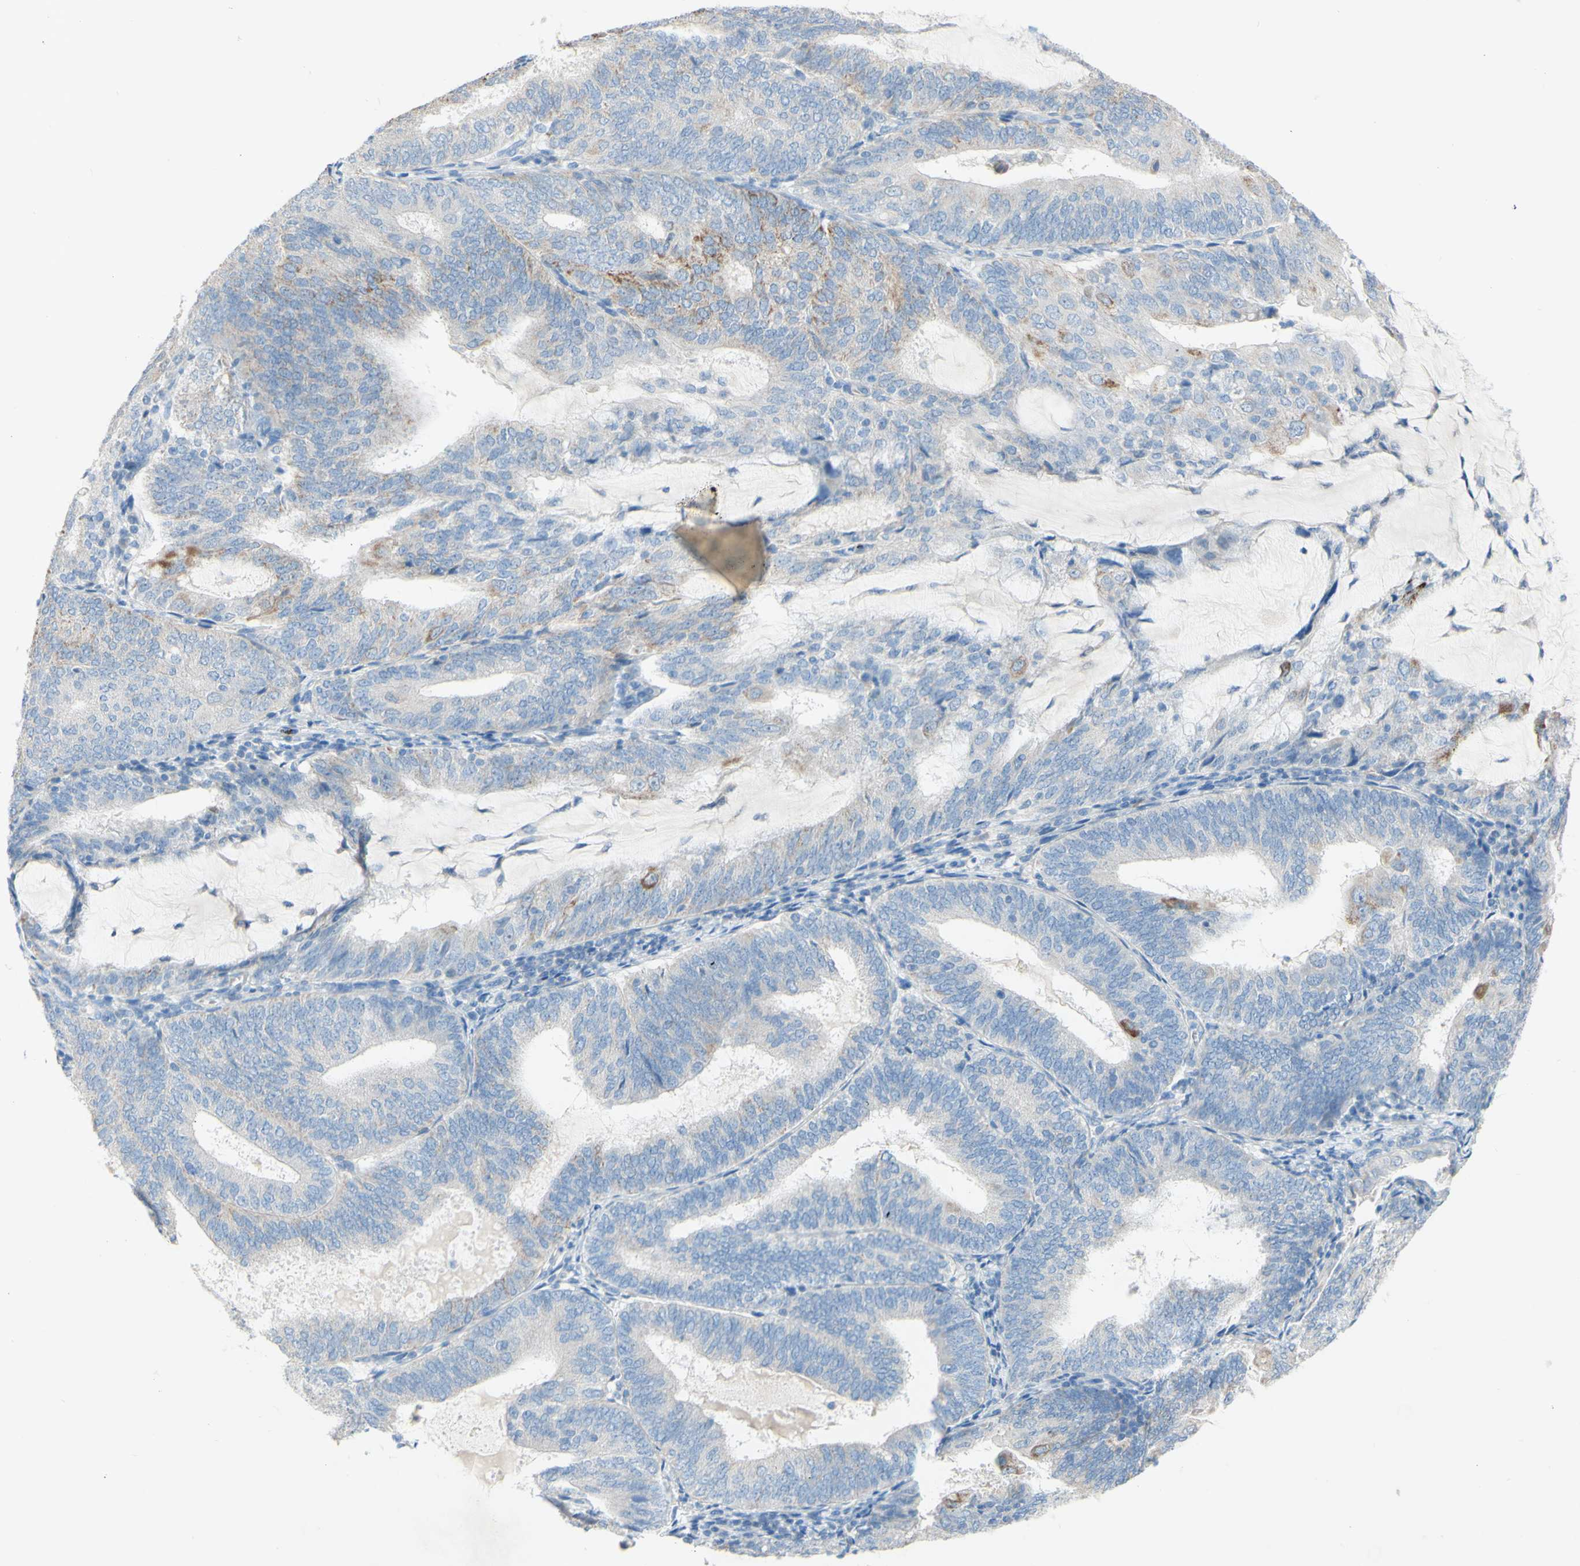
{"staining": {"intensity": "negative", "quantity": "none", "location": "none"}, "tissue": "endometrial cancer", "cell_type": "Tumor cells", "image_type": "cancer", "snomed": [{"axis": "morphology", "description": "Adenocarcinoma, NOS"}, {"axis": "topography", "description": "Endometrium"}], "caption": "A histopathology image of endometrial cancer (adenocarcinoma) stained for a protein demonstrates no brown staining in tumor cells.", "gene": "ACADL", "patient": {"sex": "female", "age": 81}}